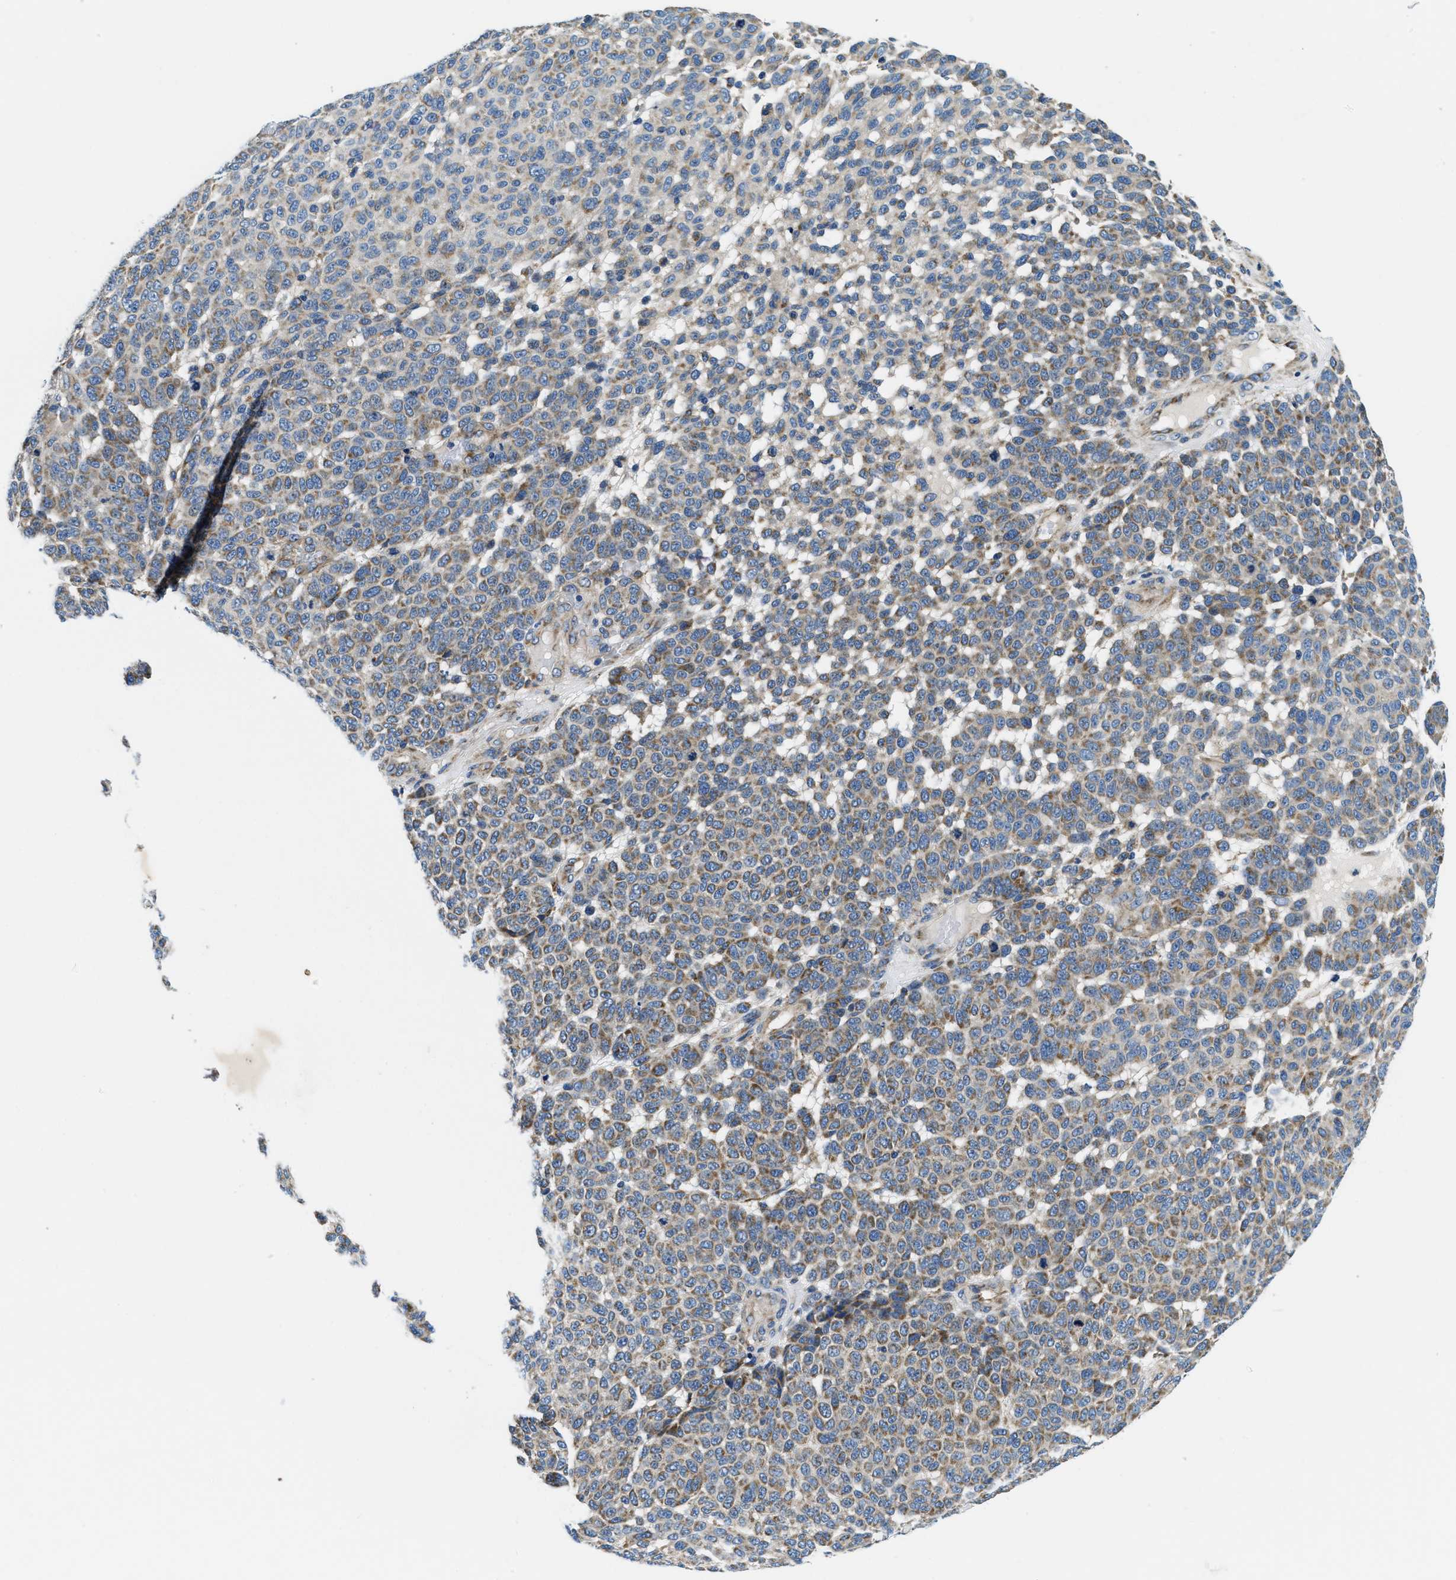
{"staining": {"intensity": "moderate", "quantity": ">75%", "location": "cytoplasmic/membranous"}, "tissue": "melanoma", "cell_type": "Tumor cells", "image_type": "cancer", "snomed": [{"axis": "morphology", "description": "Malignant melanoma, NOS"}, {"axis": "topography", "description": "Skin"}], "caption": "Malignant melanoma stained with a protein marker exhibits moderate staining in tumor cells.", "gene": "SAMD4B", "patient": {"sex": "male", "age": 59}}